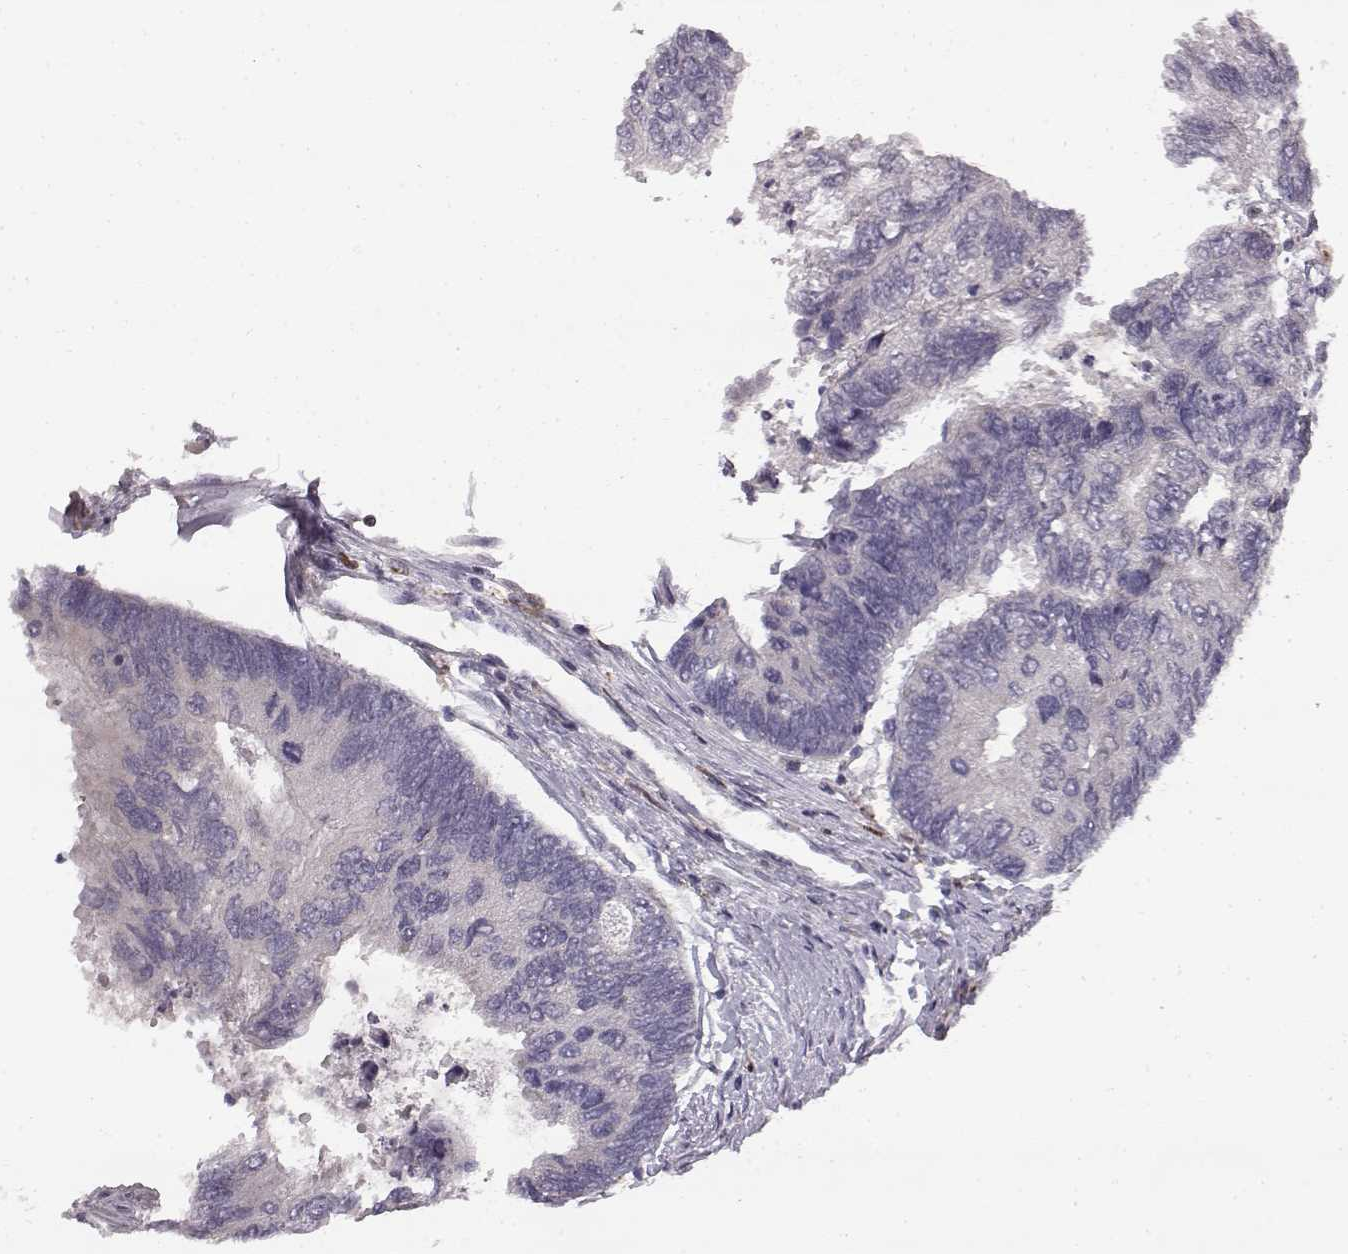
{"staining": {"intensity": "negative", "quantity": "none", "location": "none"}, "tissue": "colorectal cancer", "cell_type": "Tumor cells", "image_type": "cancer", "snomed": [{"axis": "morphology", "description": "Adenocarcinoma, NOS"}, {"axis": "topography", "description": "Colon"}], "caption": "A histopathology image of human colorectal cancer is negative for staining in tumor cells.", "gene": "SPAG17", "patient": {"sex": "female", "age": 67}}